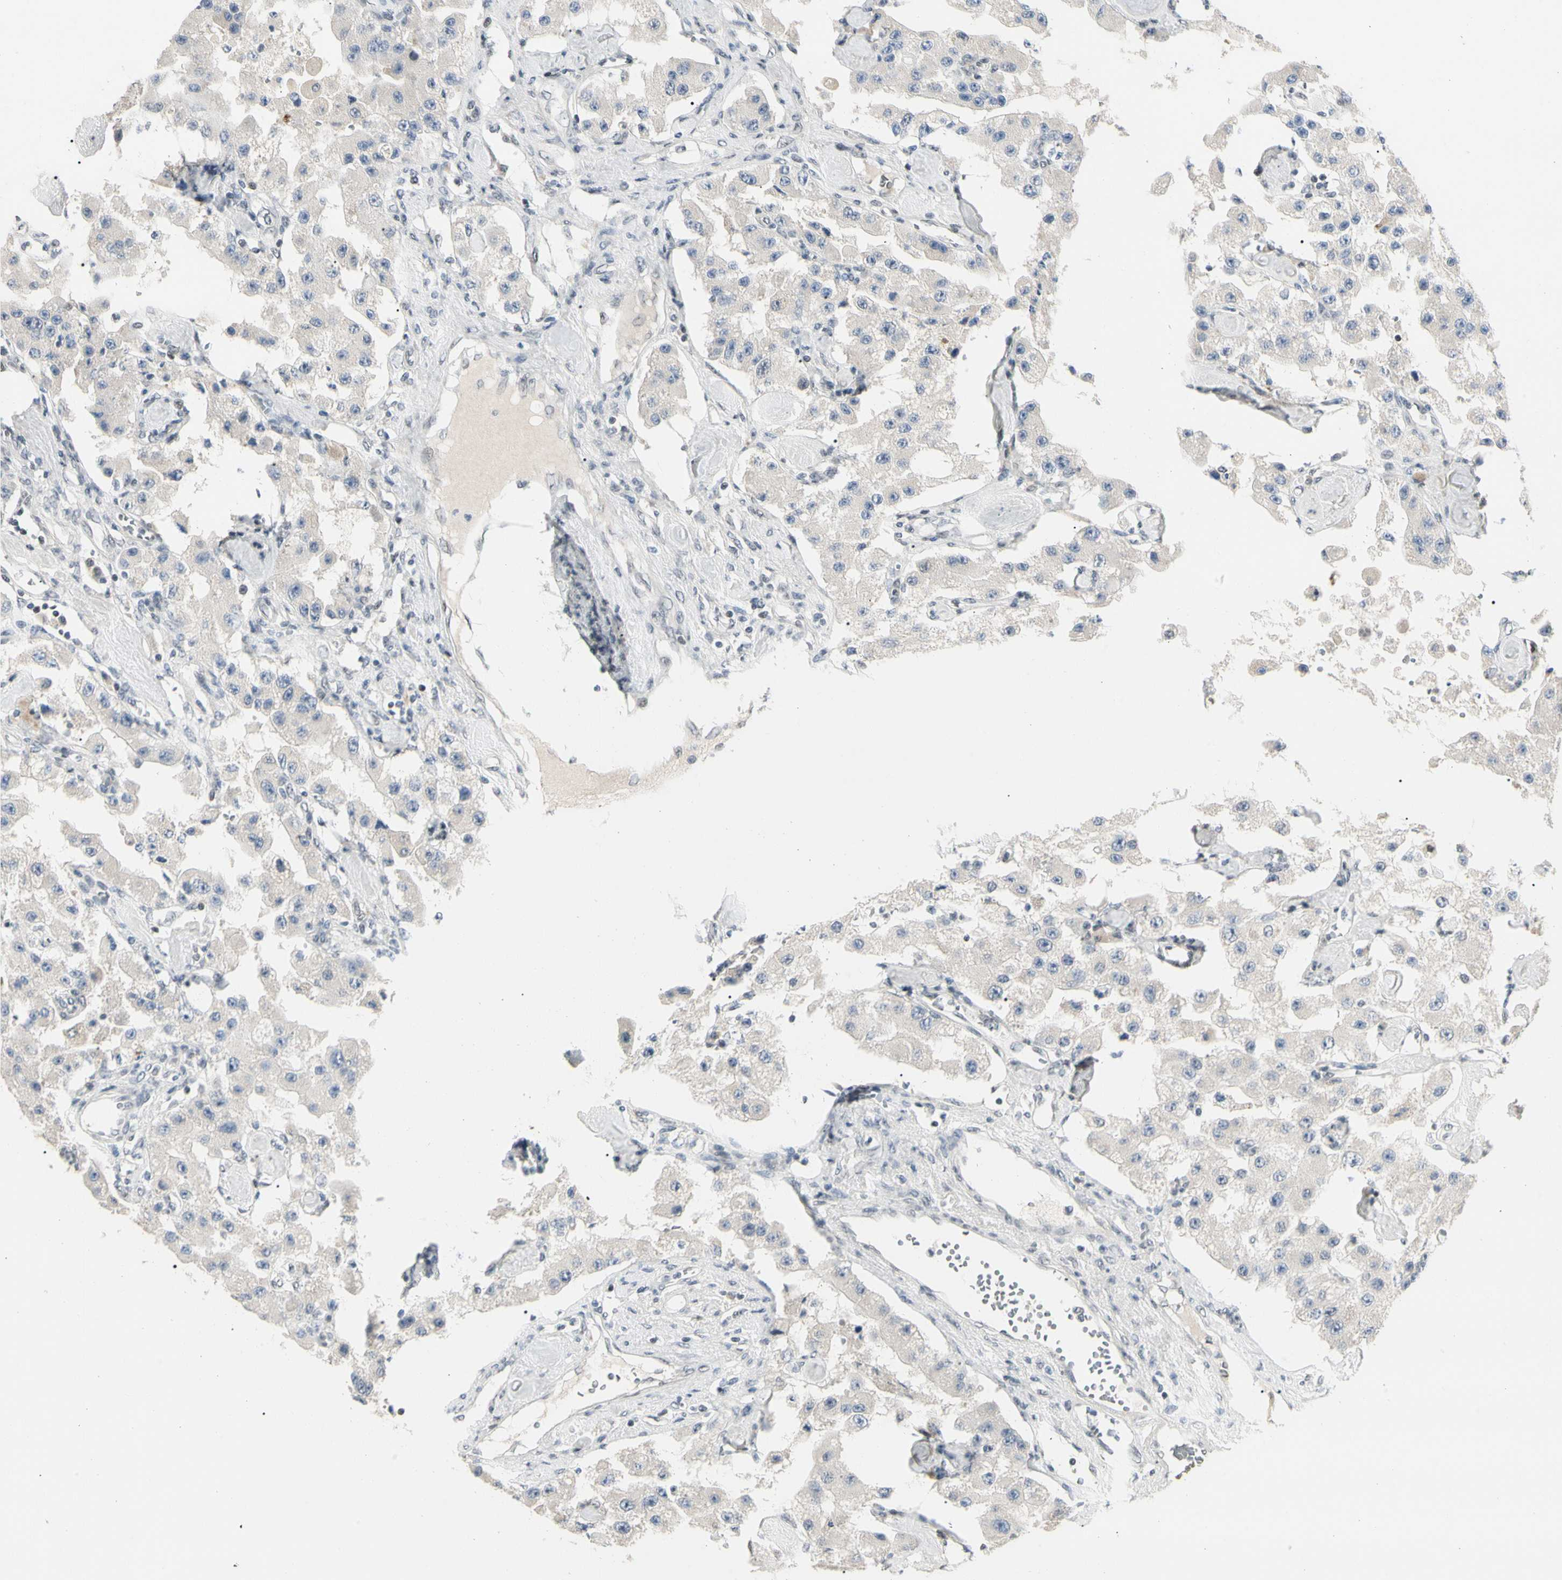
{"staining": {"intensity": "negative", "quantity": "none", "location": "none"}, "tissue": "carcinoid", "cell_type": "Tumor cells", "image_type": "cancer", "snomed": [{"axis": "morphology", "description": "Carcinoid, malignant, NOS"}, {"axis": "topography", "description": "Pancreas"}], "caption": "Human carcinoid stained for a protein using immunohistochemistry (IHC) exhibits no expression in tumor cells.", "gene": "GREM1", "patient": {"sex": "male", "age": 41}}